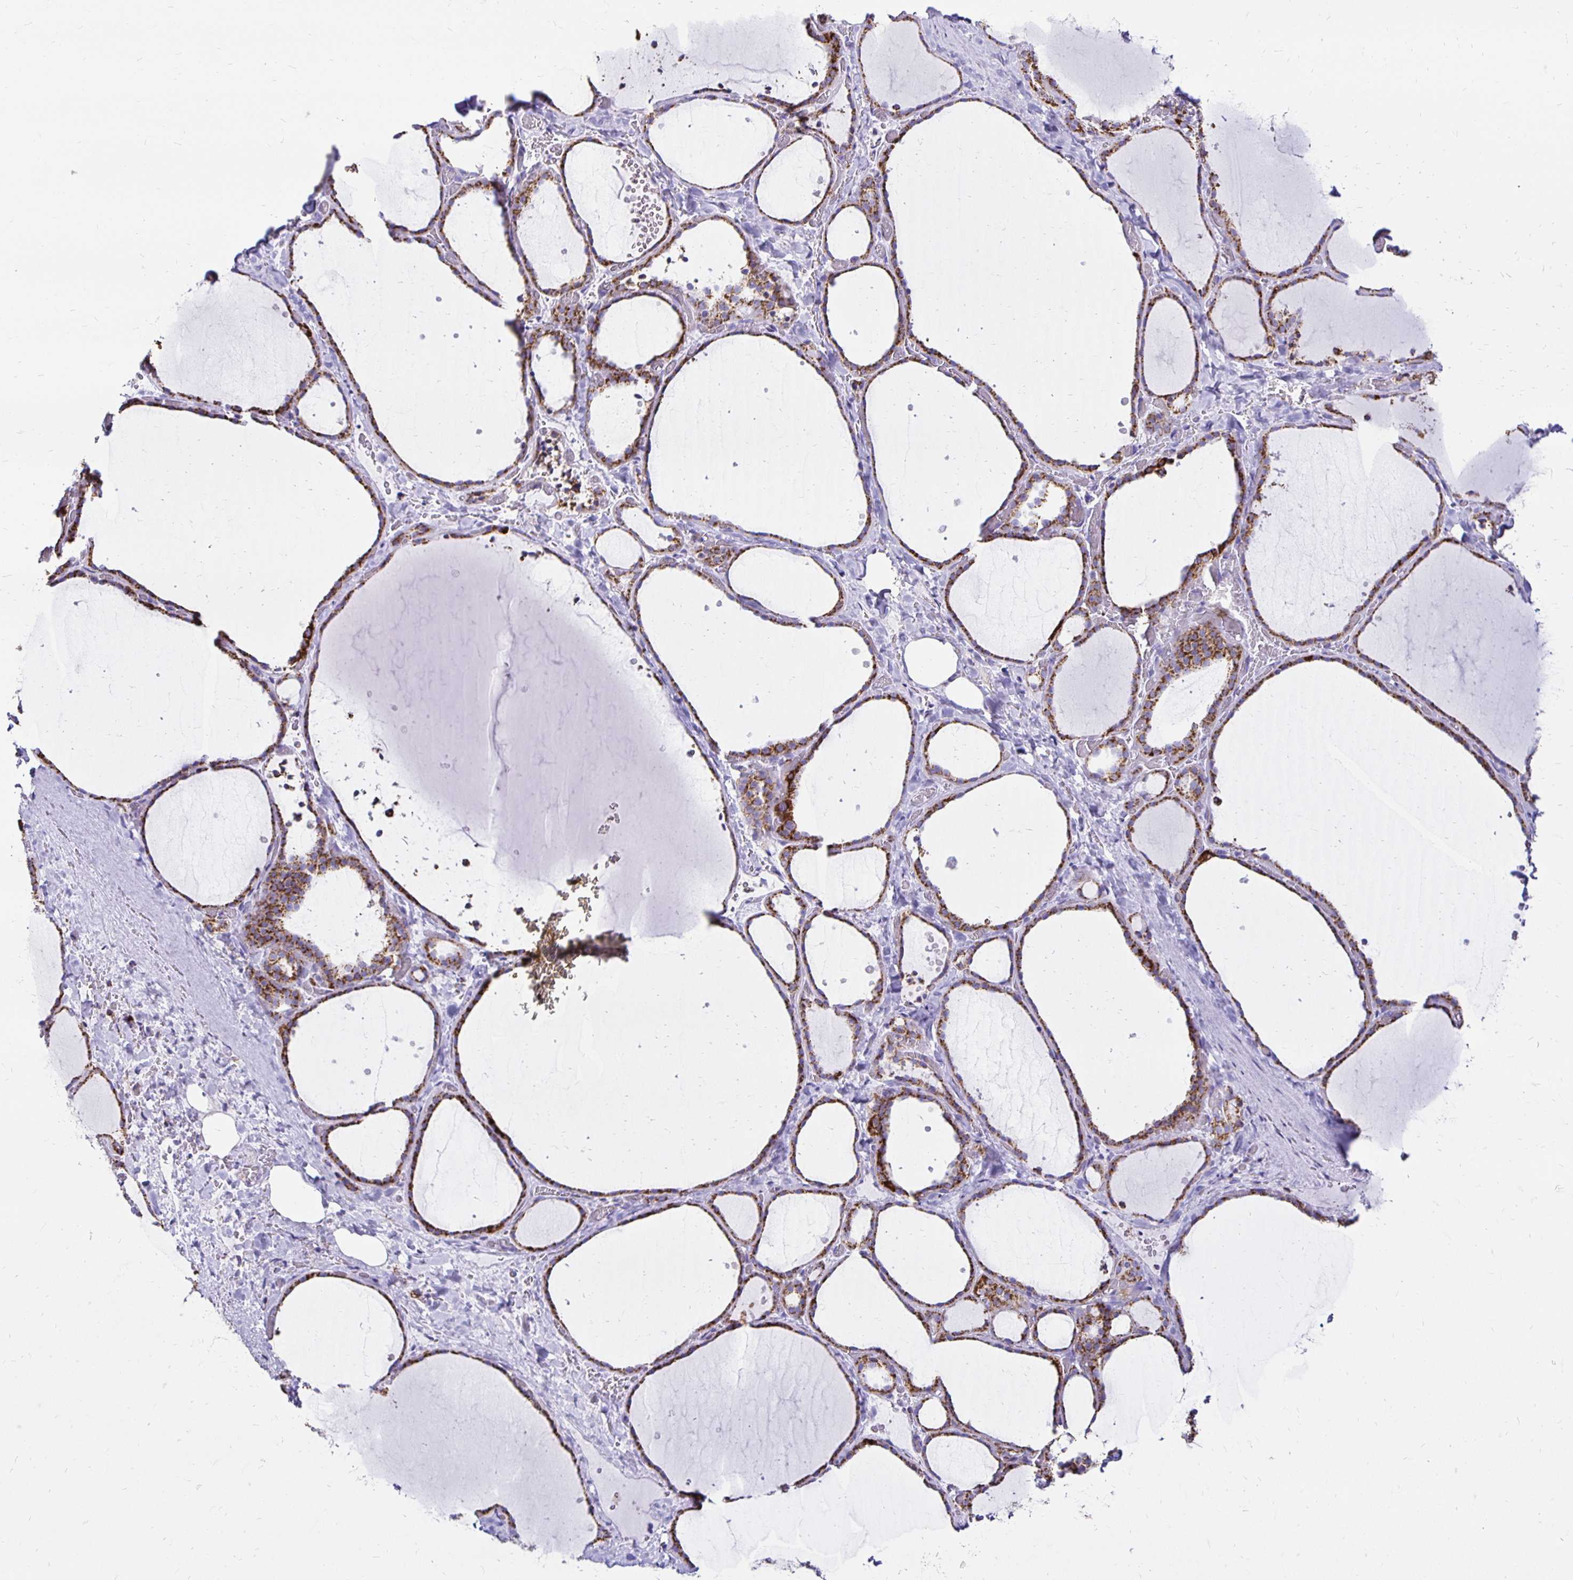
{"staining": {"intensity": "moderate", "quantity": ">75%", "location": "cytoplasmic/membranous"}, "tissue": "thyroid gland", "cell_type": "Glandular cells", "image_type": "normal", "snomed": [{"axis": "morphology", "description": "Normal tissue, NOS"}, {"axis": "topography", "description": "Thyroid gland"}], "caption": "Immunohistochemistry (IHC) (DAB (3,3'-diaminobenzidine)) staining of benign human thyroid gland exhibits moderate cytoplasmic/membranous protein positivity in about >75% of glandular cells. (Brightfield microscopy of DAB IHC at high magnification).", "gene": "PLAAT2", "patient": {"sex": "female", "age": 36}}